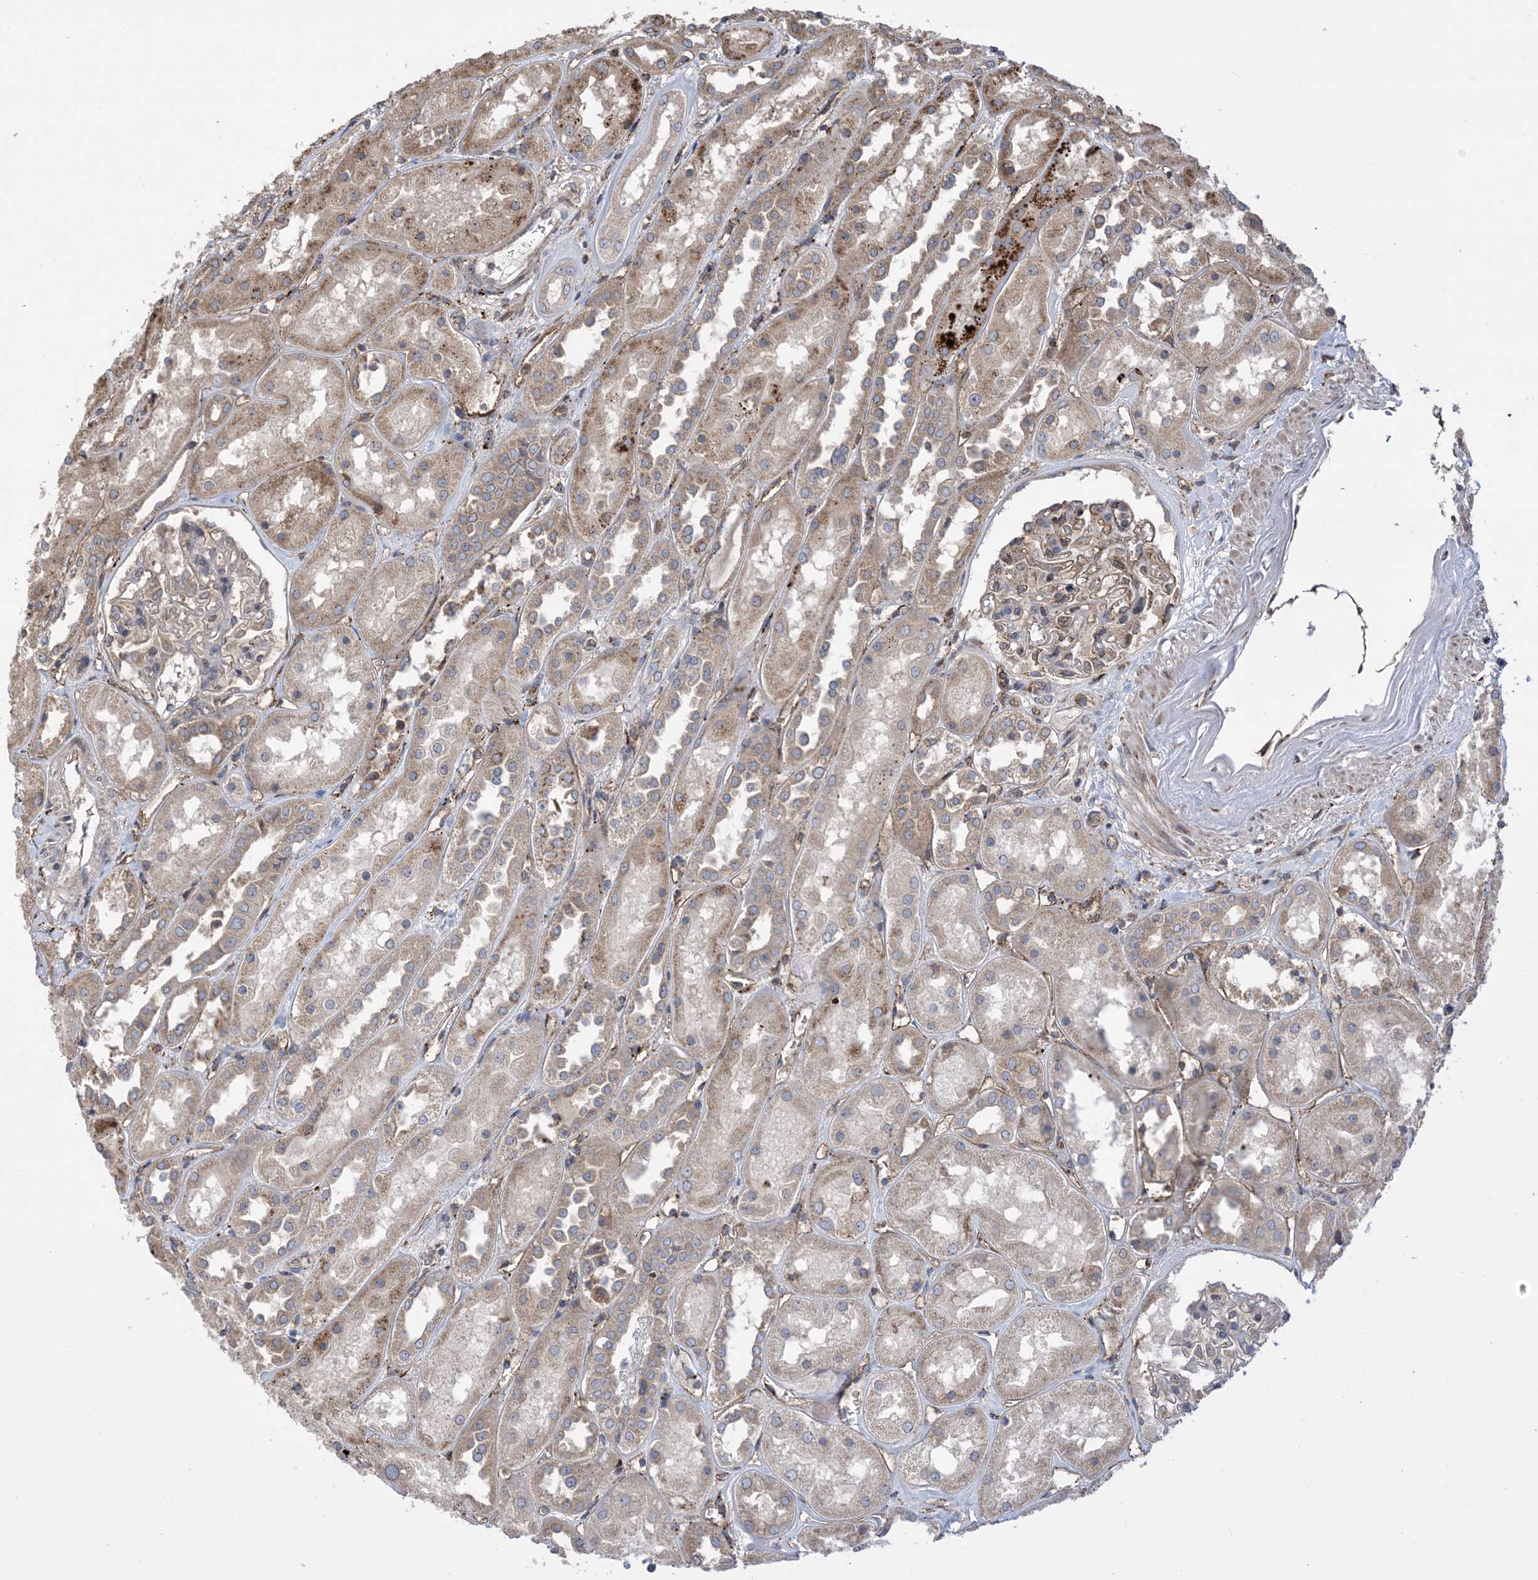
{"staining": {"intensity": "weak", "quantity": ">75%", "location": "cytoplasmic/membranous"}, "tissue": "kidney", "cell_type": "Cells in glomeruli", "image_type": "normal", "snomed": [{"axis": "morphology", "description": "Normal tissue, NOS"}, {"axis": "topography", "description": "Kidney"}], "caption": "An immunohistochemistry image of unremarkable tissue is shown. Protein staining in brown labels weak cytoplasmic/membranous positivity in kidney within cells in glomeruli. Using DAB (3,3'-diaminobenzidine) (brown) and hematoxylin (blue) stains, captured at high magnification using brightfield microscopy.", "gene": "CLEC16A", "patient": {"sex": "male", "age": 70}}